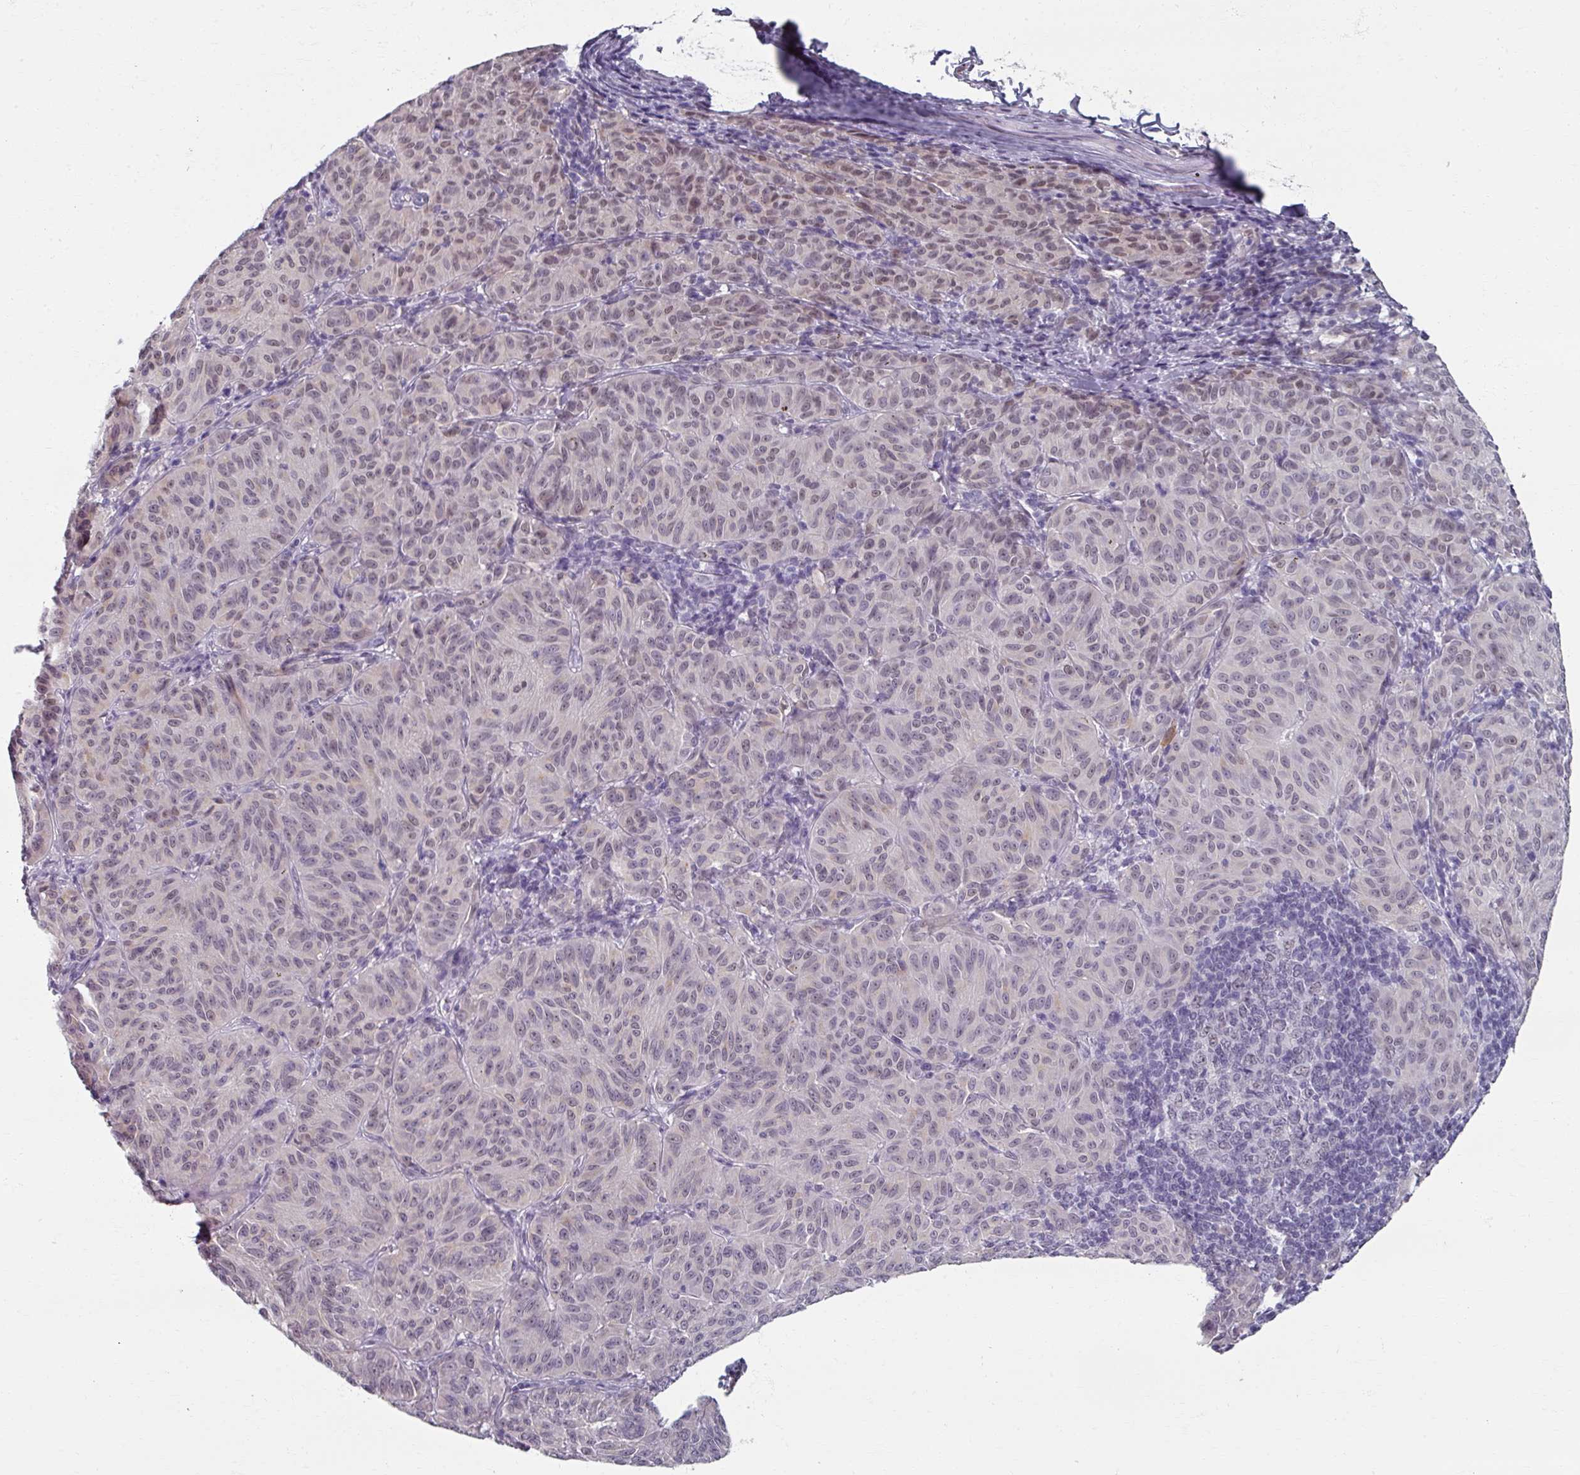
{"staining": {"intensity": "moderate", "quantity": ">75%", "location": "nuclear"}, "tissue": "melanoma", "cell_type": "Tumor cells", "image_type": "cancer", "snomed": [{"axis": "morphology", "description": "Malignant melanoma, NOS"}, {"axis": "topography", "description": "Skin"}], "caption": "Immunohistochemical staining of human melanoma demonstrates moderate nuclear protein positivity in about >75% of tumor cells. (DAB (3,3'-diaminobenzidine) IHC, brown staining for protein, blue staining for nuclei).", "gene": "RIPOR3", "patient": {"sex": "female", "age": 72}}